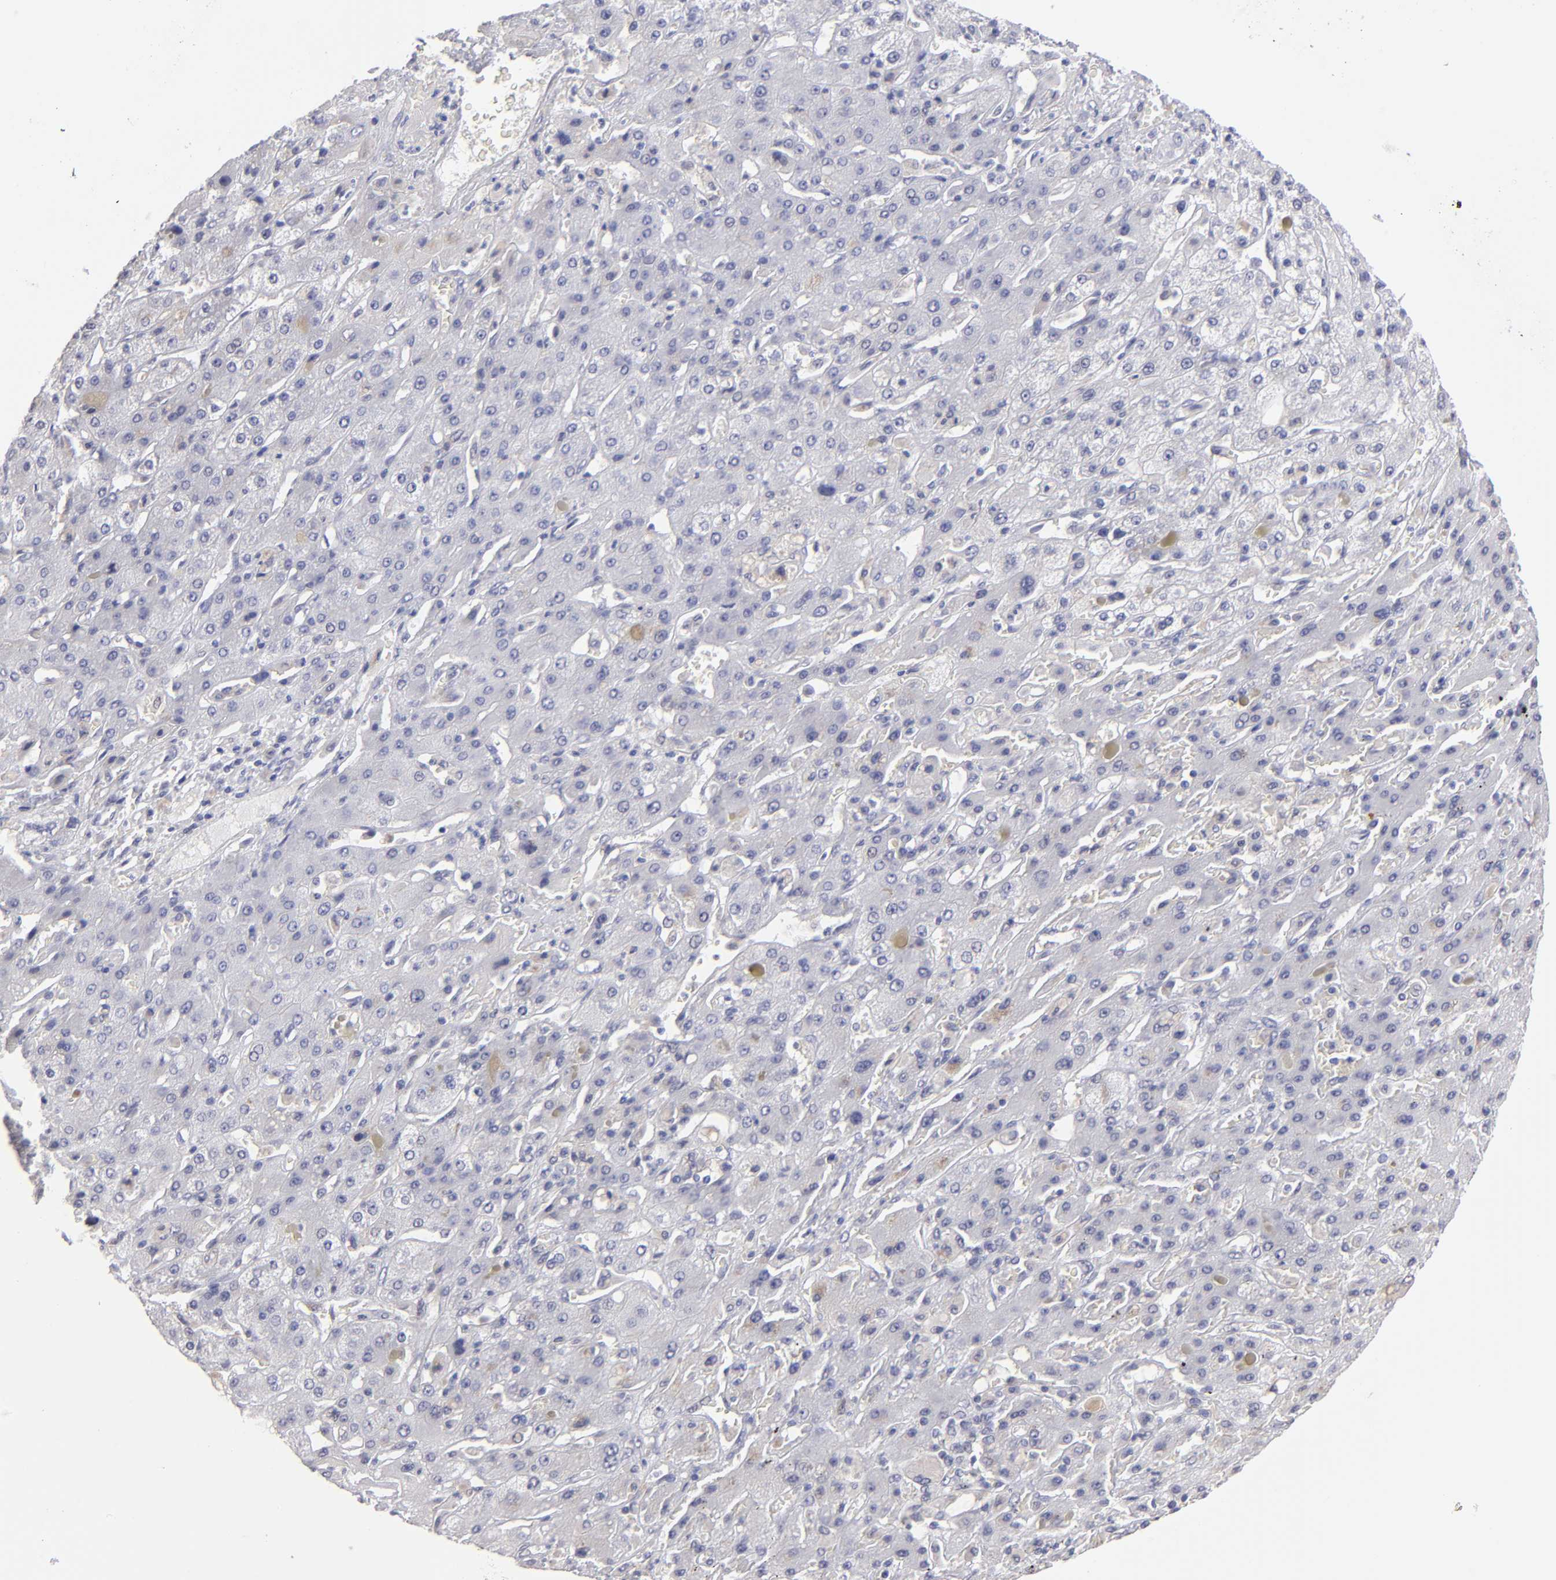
{"staining": {"intensity": "weak", "quantity": "<25%", "location": "cytoplasmic/membranous"}, "tissue": "liver cancer", "cell_type": "Tumor cells", "image_type": "cancer", "snomed": [{"axis": "morphology", "description": "Cholangiocarcinoma"}, {"axis": "topography", "description": "Liver"}], "caption": "This is an IHC histopathology image of human liver cholangiocarcinoma. There is no positivity in tumor cells.", "gene": "TEX11", "patient": {"sex": "female", "age": 52}}